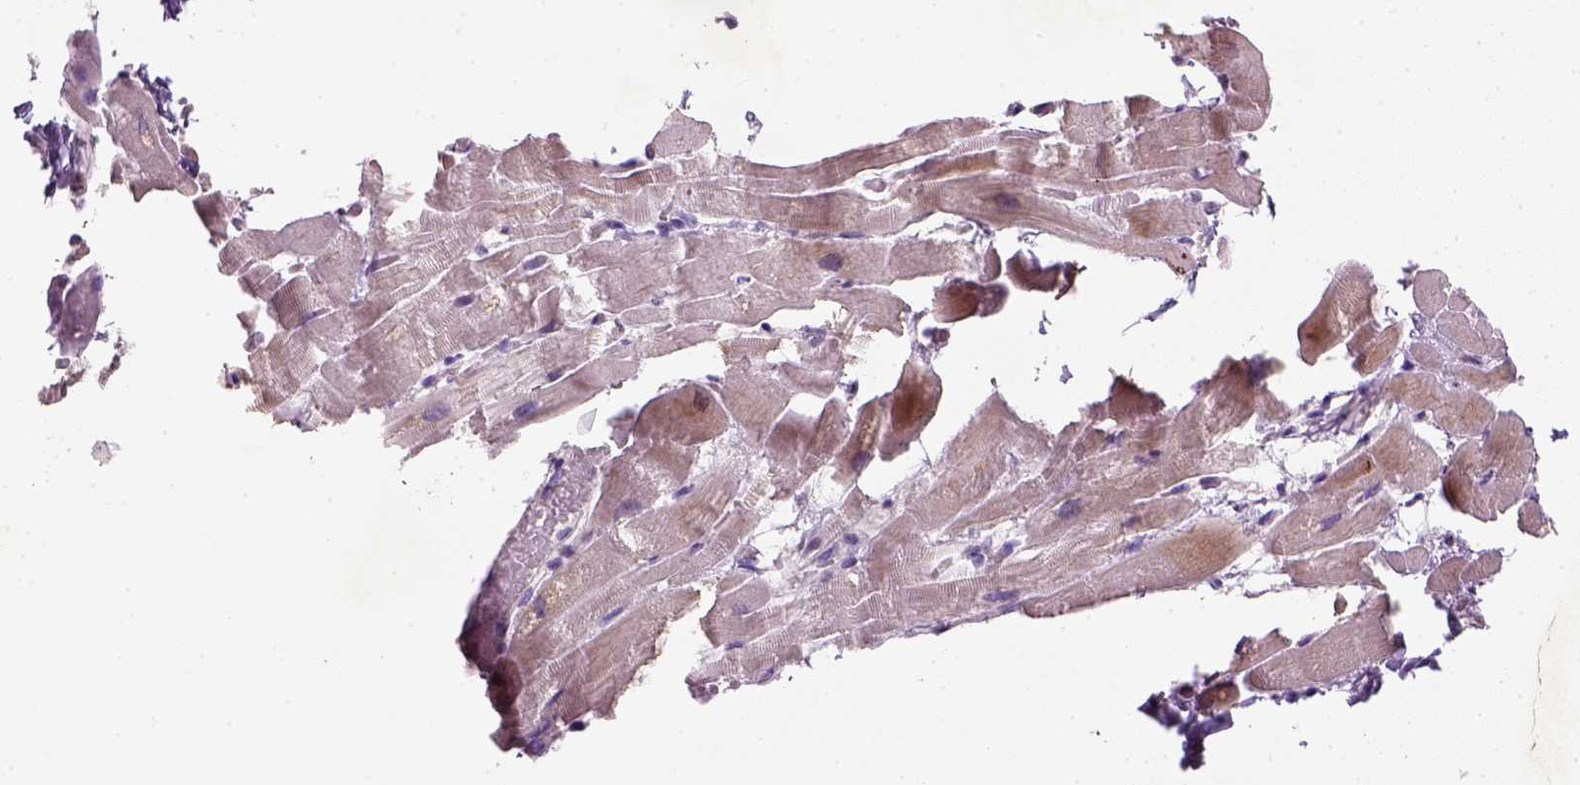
{"staining": {"intensity": "negative", "quantity": "none", "location": "none"}, "tissue": "heart muscle", "cell_type": "Cardiomyocytes", "image_type": "normal", "snomed": [{"axis": "morphology", "description": "Normal tissue, NOS"}, {"axis": "topography", "description": "Heart"}], "caption": "Cardiomyocytes show no significant staining in unremarkable heart muscle. The staining was performed using DAB to visualize the protein expression in brown, while the nuclei were stained in blue with hematoxylin (Magnification: 20x).", "gene": "NUDT6", "patient": {"sex": "male", "age": 37}}